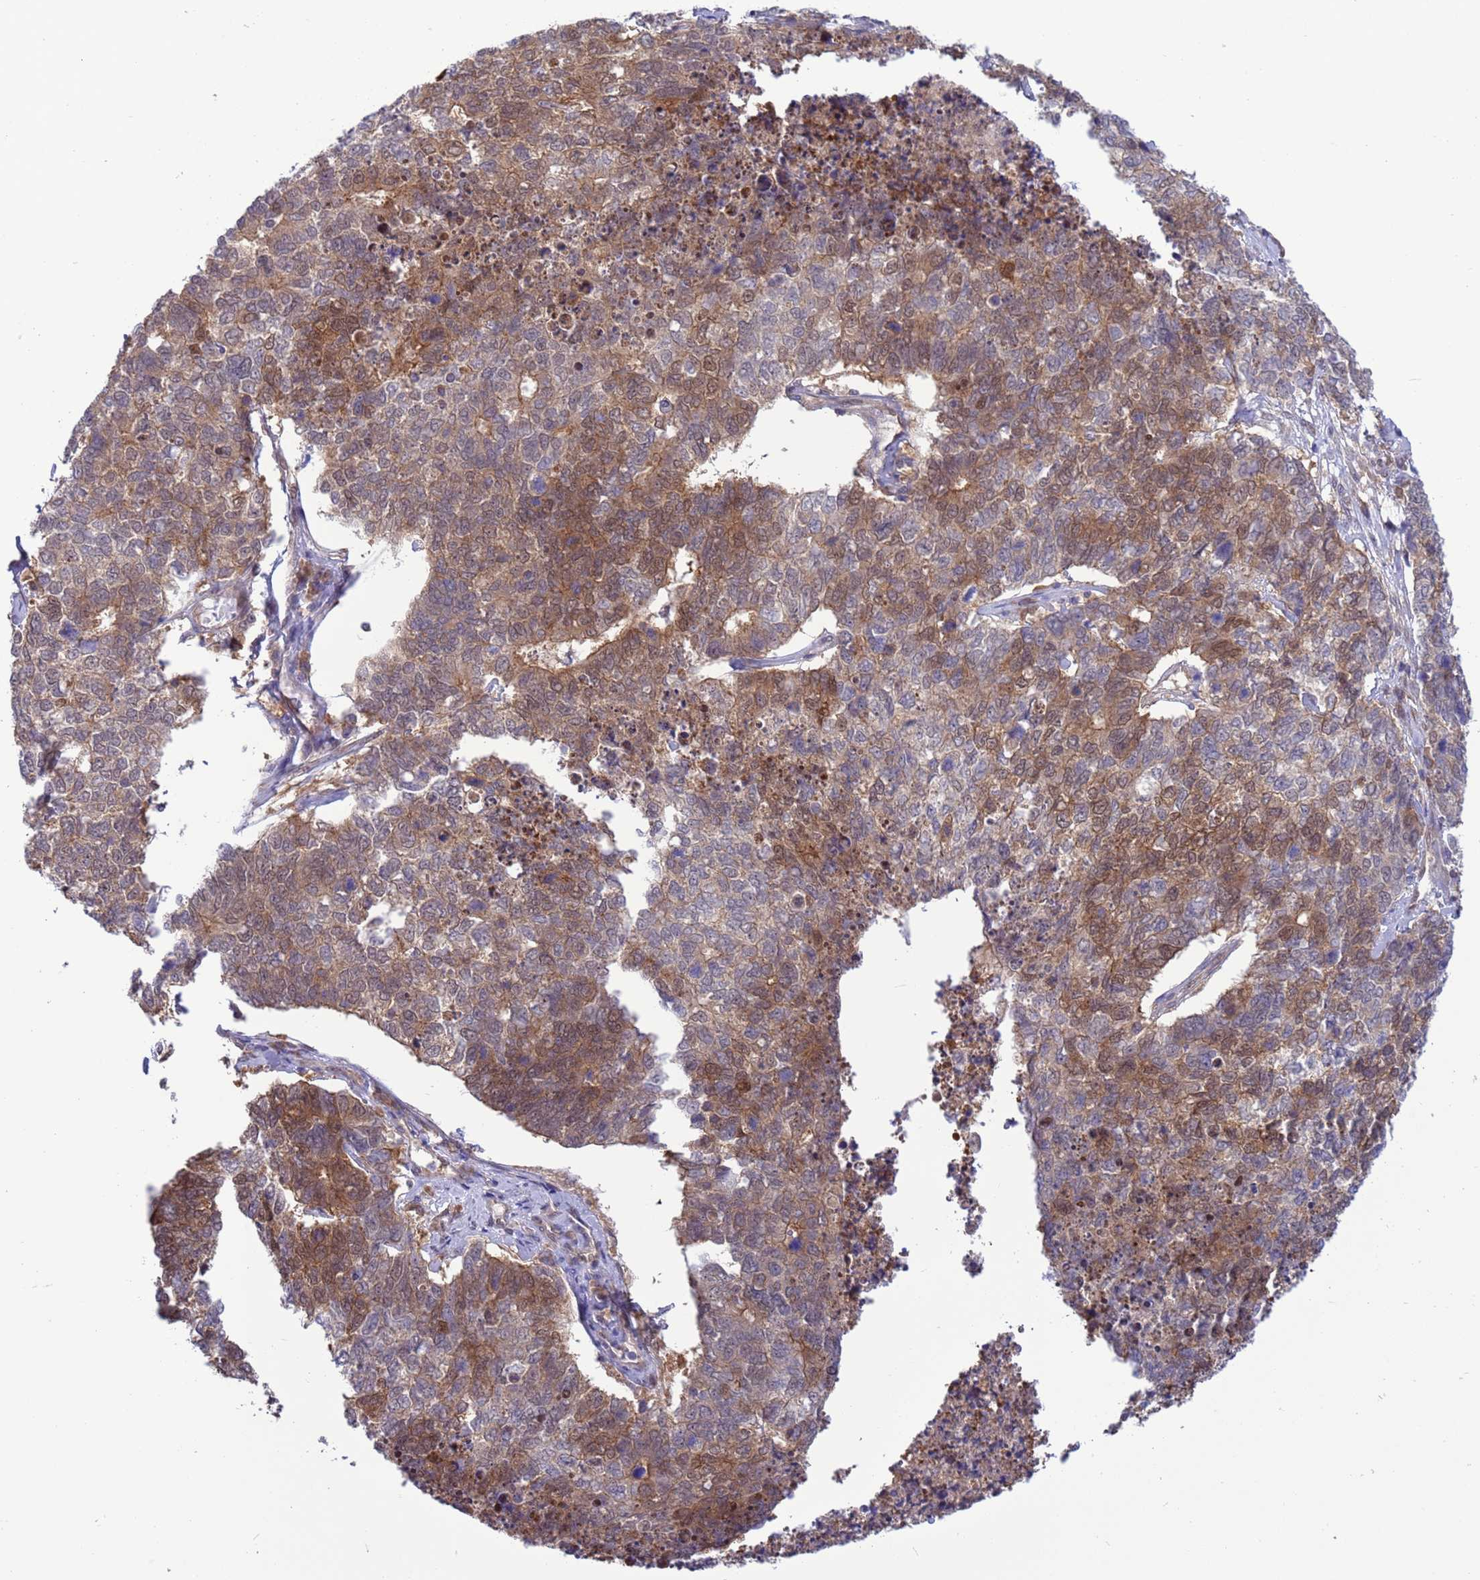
{"staining": {"intensity": "moderate", "quantity": "25%-75%", "location": "cytoplasmic/membranous,nuclear"}, "tissue": "cervical cancer", "cell_type": "Tumor cells", "image_type": "cancer", "snomed": [{"axis": "morphology", "description": "Squamous cell carcinoma, NOS"}, {"axis": "topography", "description": "Cervix"}], "caption": "High-magnification brightfield microscopy of cervical squamous cell carcinoma stained with DAB (3,3'-diaminobenzidine) (brown) and counterstained with hematoxylin (blue). tumor cells exhibit moderate cytoplasmic/membranous and nuclear positivity is present in approximately25%-75% of cells. (DAB (3,3'-diaminobenzidine) IHC with brightfield microscopy, high magnification).", "gene": "ZNF461", "patient": {"sex": "female", "age": 63}}